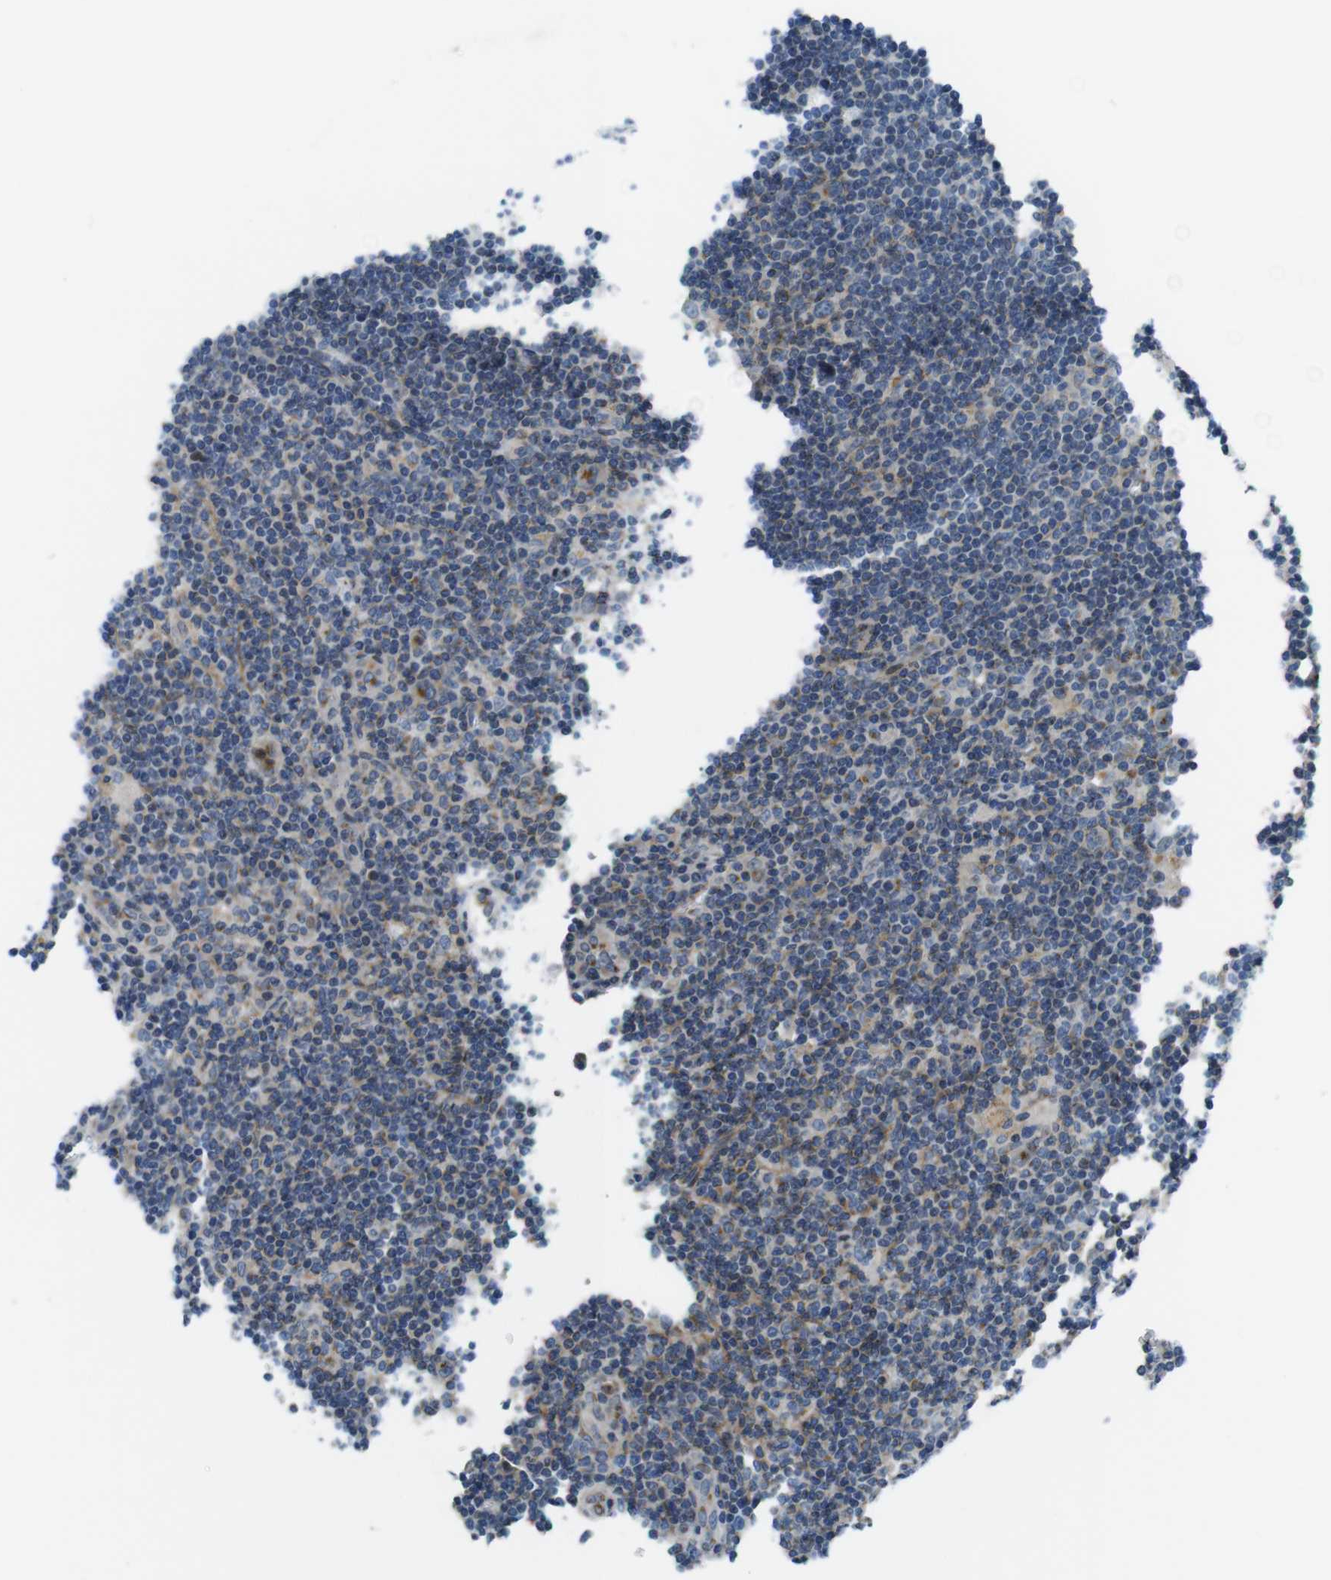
{"staining": {"intensity": "negative", "quantity": "none", "location": "none"}, "tissue": "lymphoma", "cell_type": "Tumor cells", "image_type": "cancer", "snomed": [{"axis": "morphology", "description": "Hodgkin's disease, NOS"}, {"axis": "topography", "description": "Lymph node"}], "caption": "This is an IHC photomicrograph of human Hodgkin's disease. There is no expression in tumor cells.", "gene": "ZDHHC3", "patient": {"sex": "female", "age": 57}}